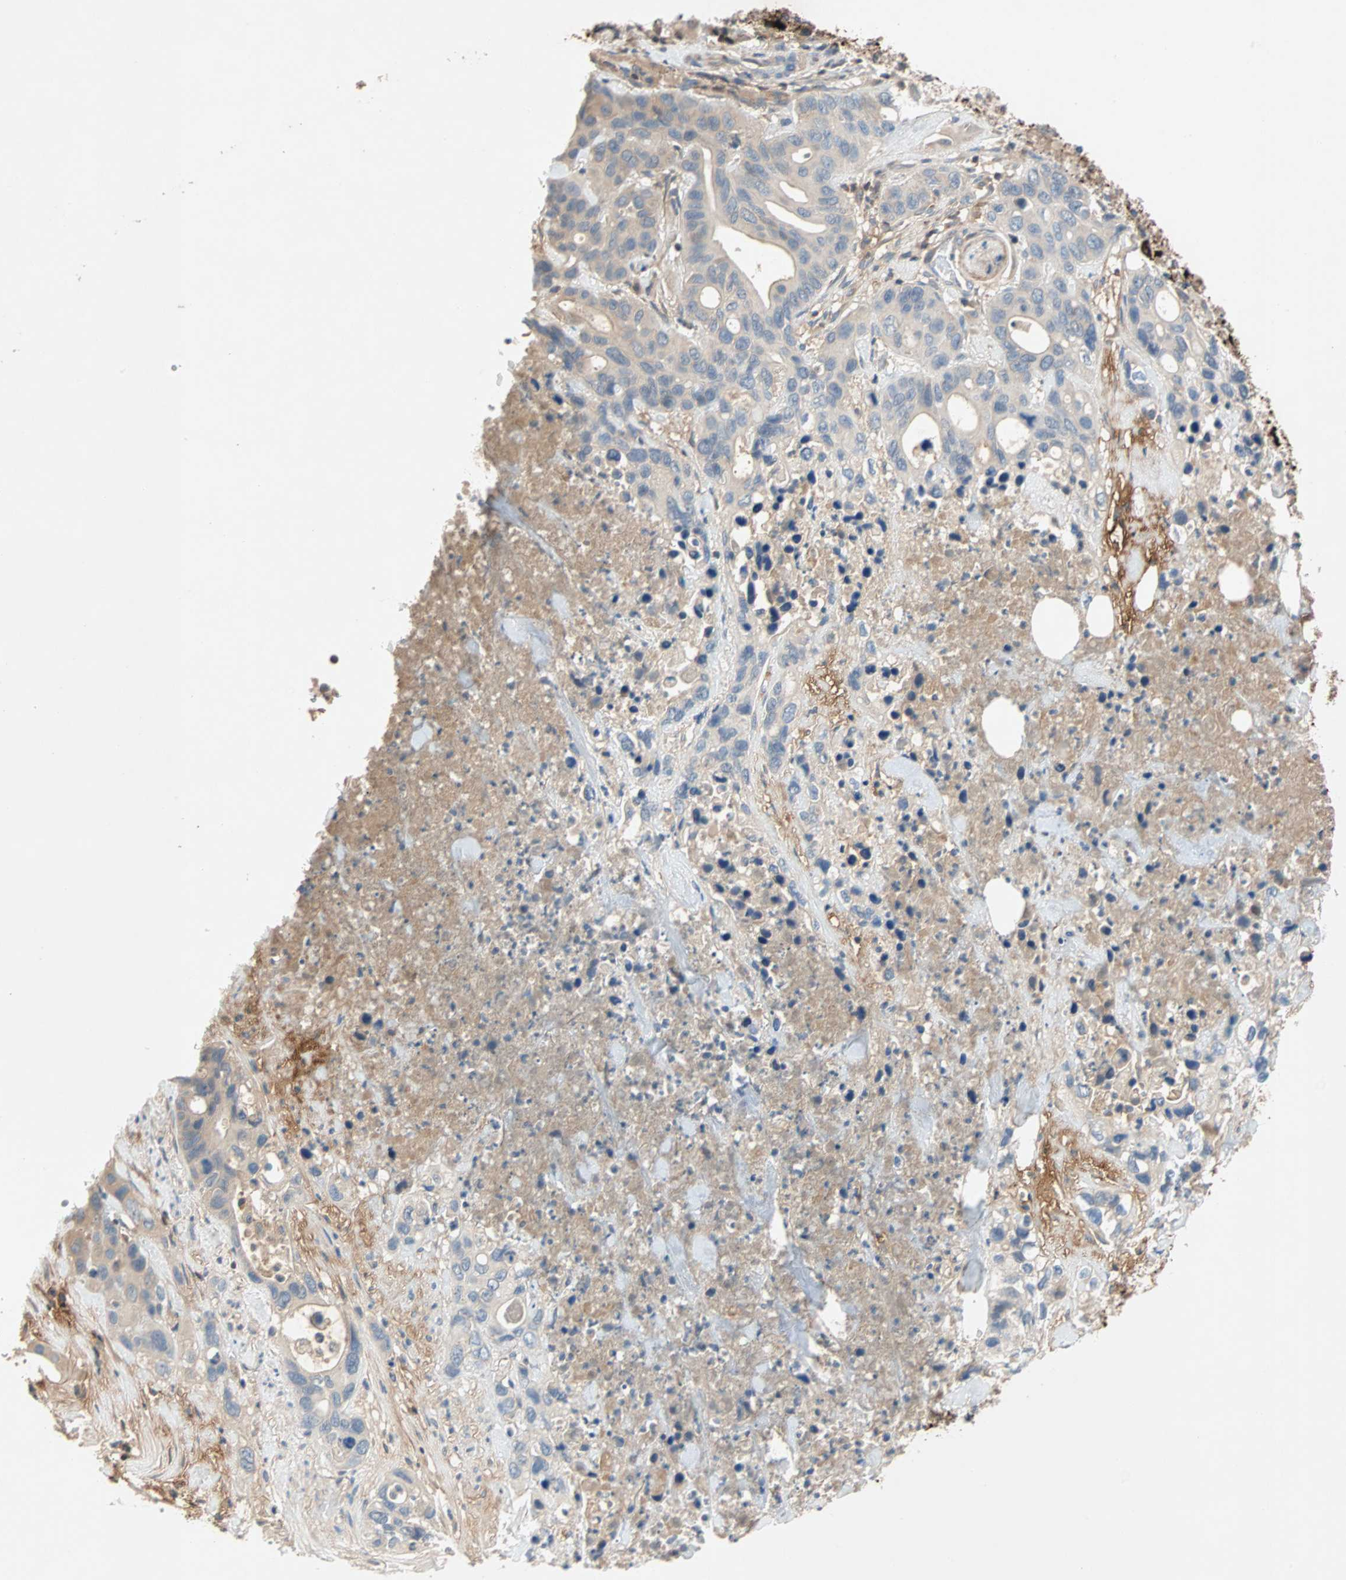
{"staining": {"intensity": "negative", "quantity": "none", "location": "none"}, "tissue": "pancreatic cancer", "cell_type": "Tumor cells", "image_type": "cancer", "snomed": [{"axis": "morphology", "description": "Adenocarcinoma, NOS"}, {"axis": "topography", "description": "Pancreas"}], "caption": "This is an immunohistochemistry (IHC) histopathology image of pancreatic cancer (adenocarcinoma). There is no staining in tumor cells.", "gene": "MAP4K1", "patient": {"sex": "female", "age": 71}}